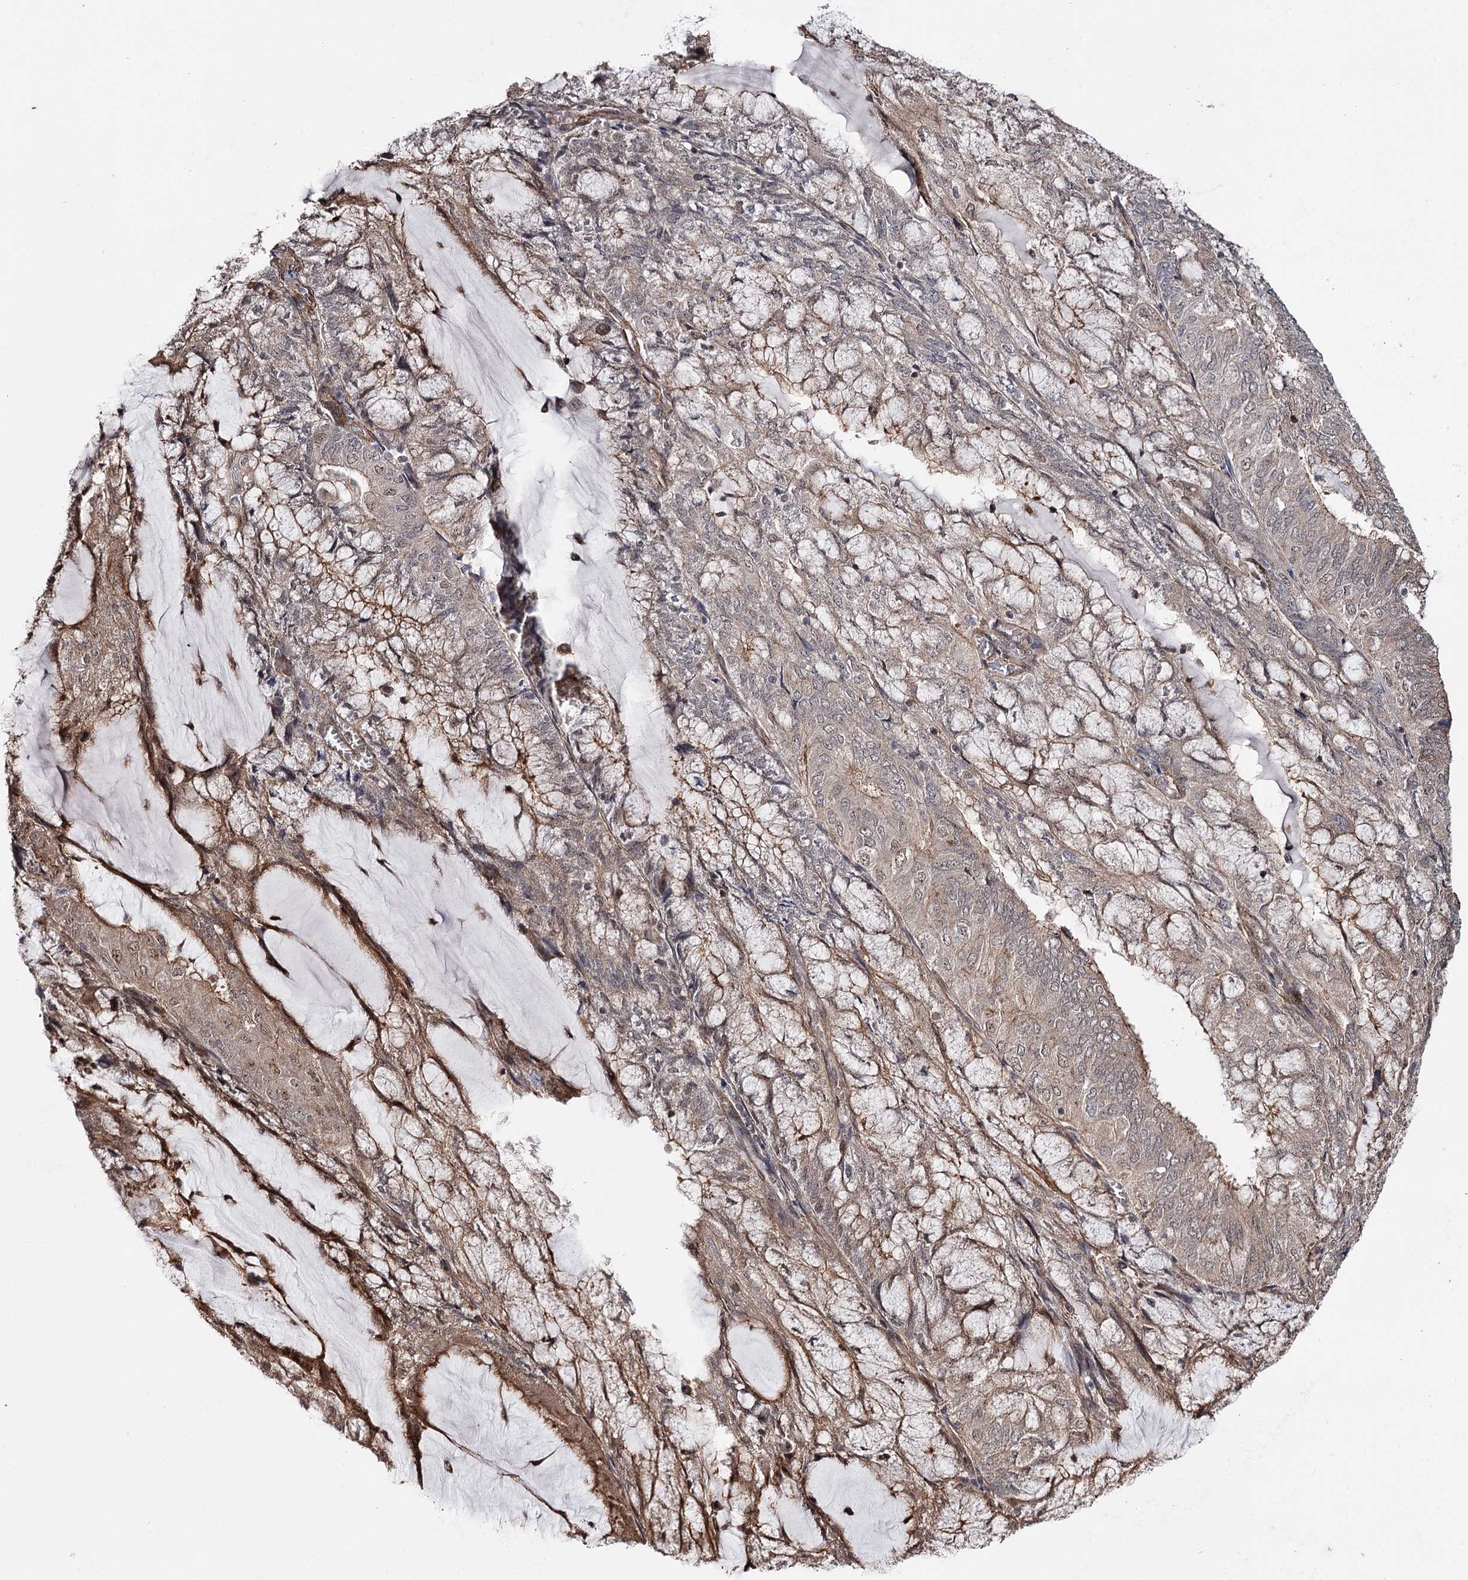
{"staining": {"intensity": "moderate", "quantity": "25%-75%", "location": "cytoplasmic/membranous,nuclear"}, "tissue": "endometrial cancer", "cell_type": "Tumor cells", "image_type": "cancer", "snomed": [{"axis": "morphology", "description": "Adenocarcinoma, NOS"}, {"axis": "topography", "description": "Endometrium"}], "caption": "Immunohistochemical staining of endometrial cancer demonstrates medium levels of moderate cytoplasmic/membranous and nuclear protein staining in about 25%-75% of tumor cells.", "gene": "TTC33", "patient": {"sex": "female", "age": 81}}